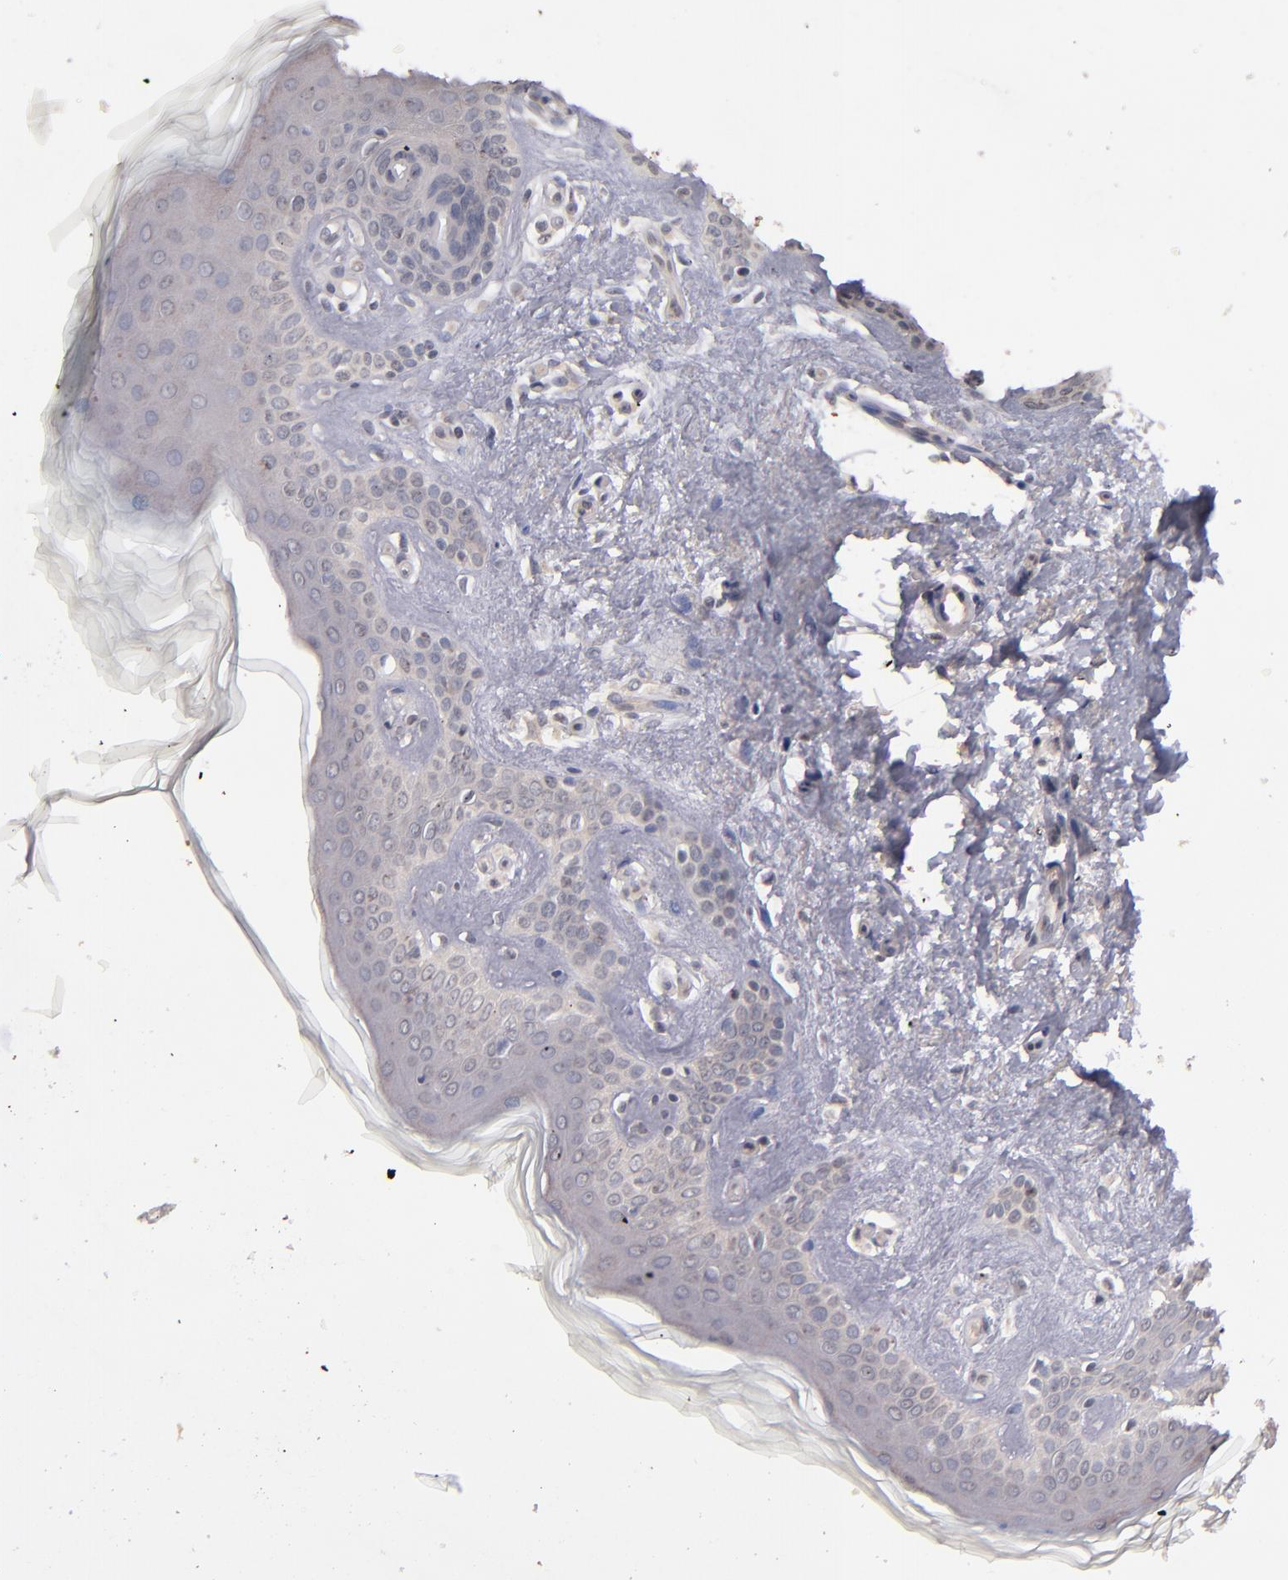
{"staining": {"intensity": "negative", "quantity": "none", "location": "none"}, "tissue": "skin cancer", "cell_type": "Tumor cells", "image_type": "cancer", "snomed": [{"axis": "morphology", "description": "Basal cell carcinoma"}, {"axis": "topography", "description": "Skin"}], "caption": "Protein analysis of basal cell carcinoma (skin) shows no significant positivity in tumor cells.", "gene": "TSC2", "patient": {"sex": "female", "age": 78}}